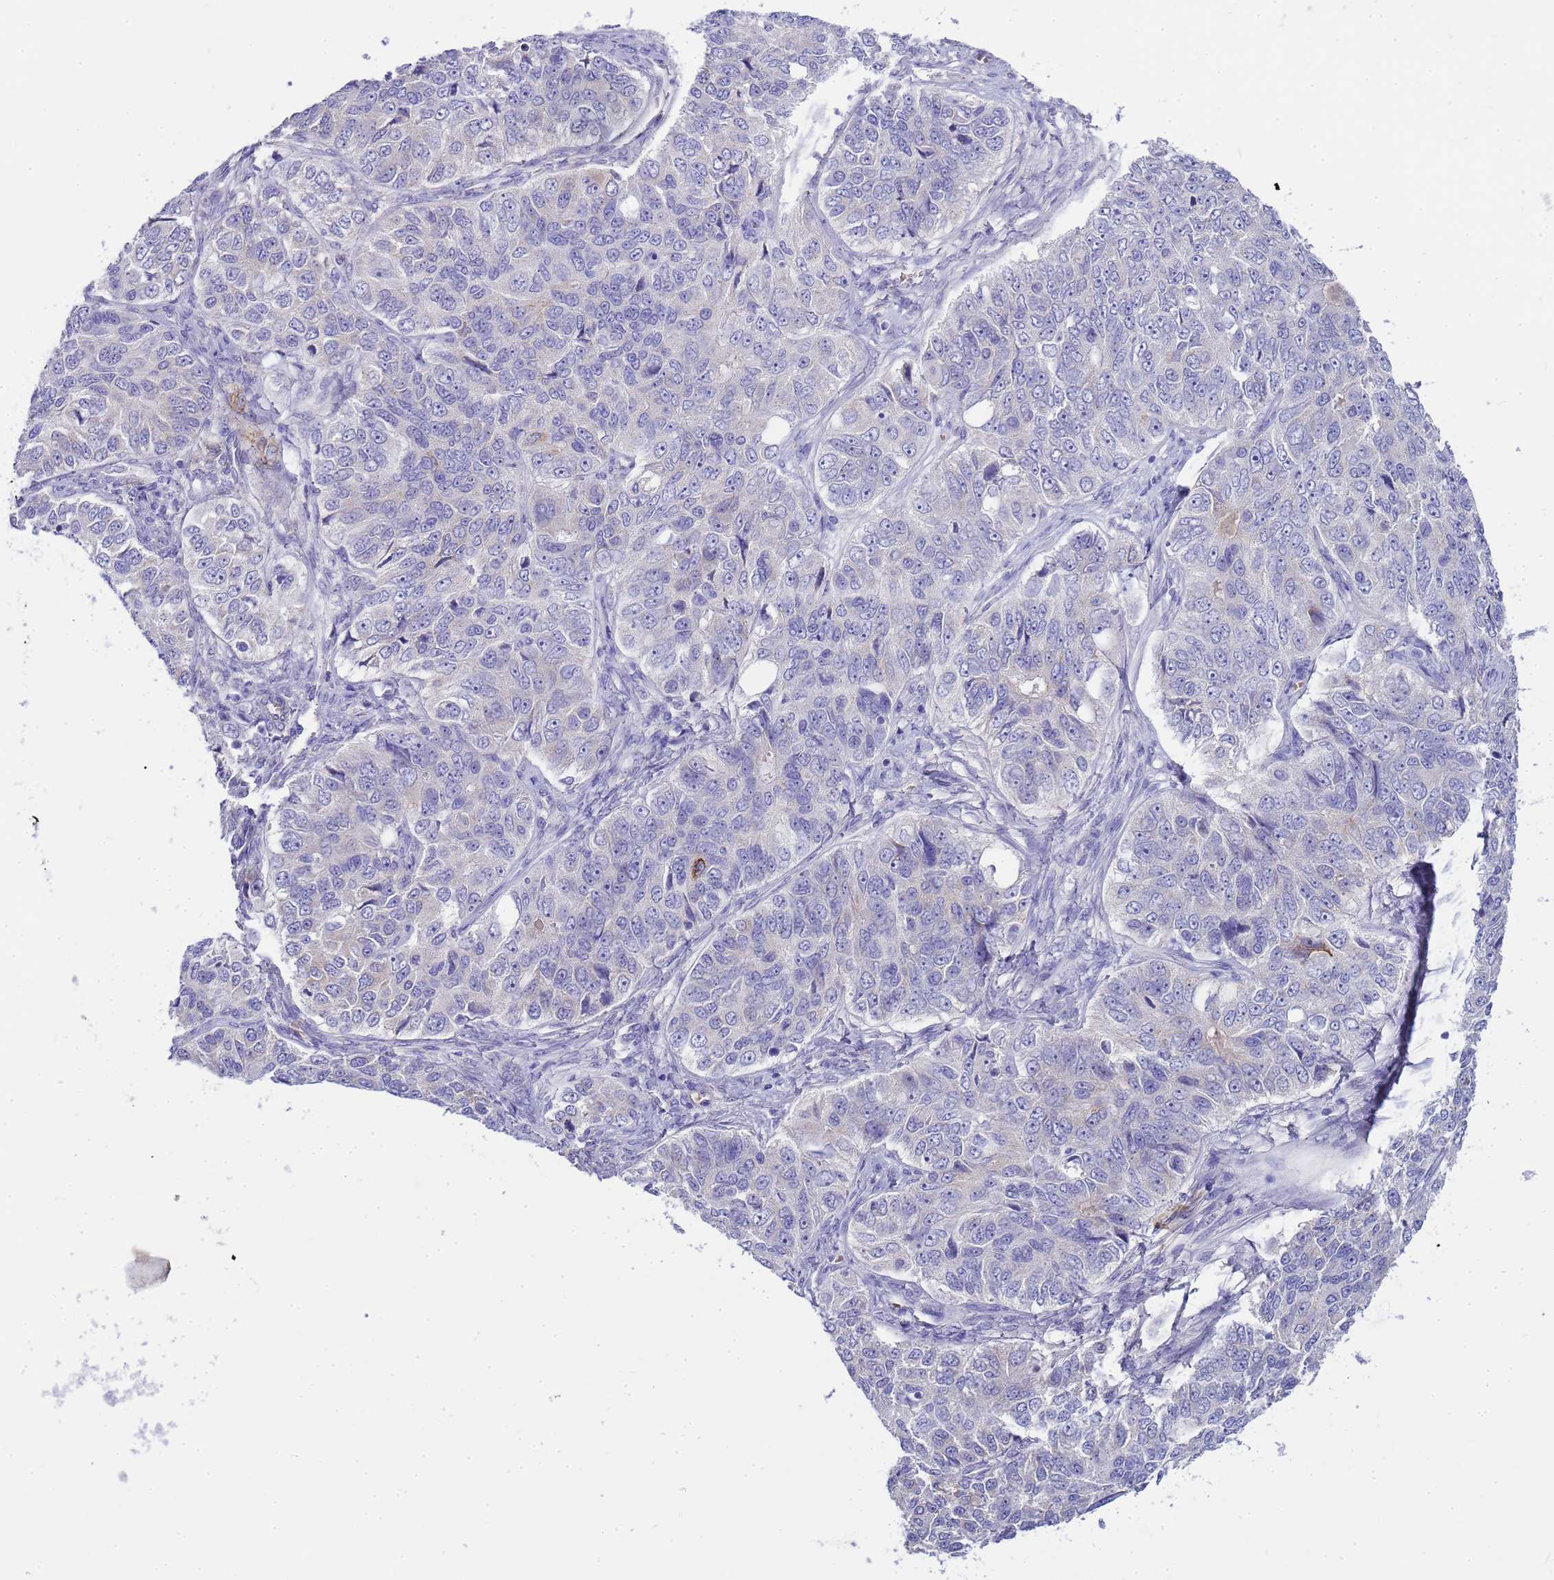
{"staining": {"intensity": "negative", "quantity": "none", "location": "none"}, "tissue": "ovarian cancer", "cell_type": "Tumor cells", "image_type": "cancer", "snomed": [{"axis": "morphology", "description": "Carcinoma, endometroid"}, {"axis": "topography", "description": "Ovary"}], "caption": "Ovarian cancer was stained to show a protein in brown. There is no significant positivity in tumor cells. (DAB (3,3'-diaminobenzidine) immunohistochemistry, high magnification).", "gene": "RIPPLY2", "patient": {"sex": "female", "age": 51}}